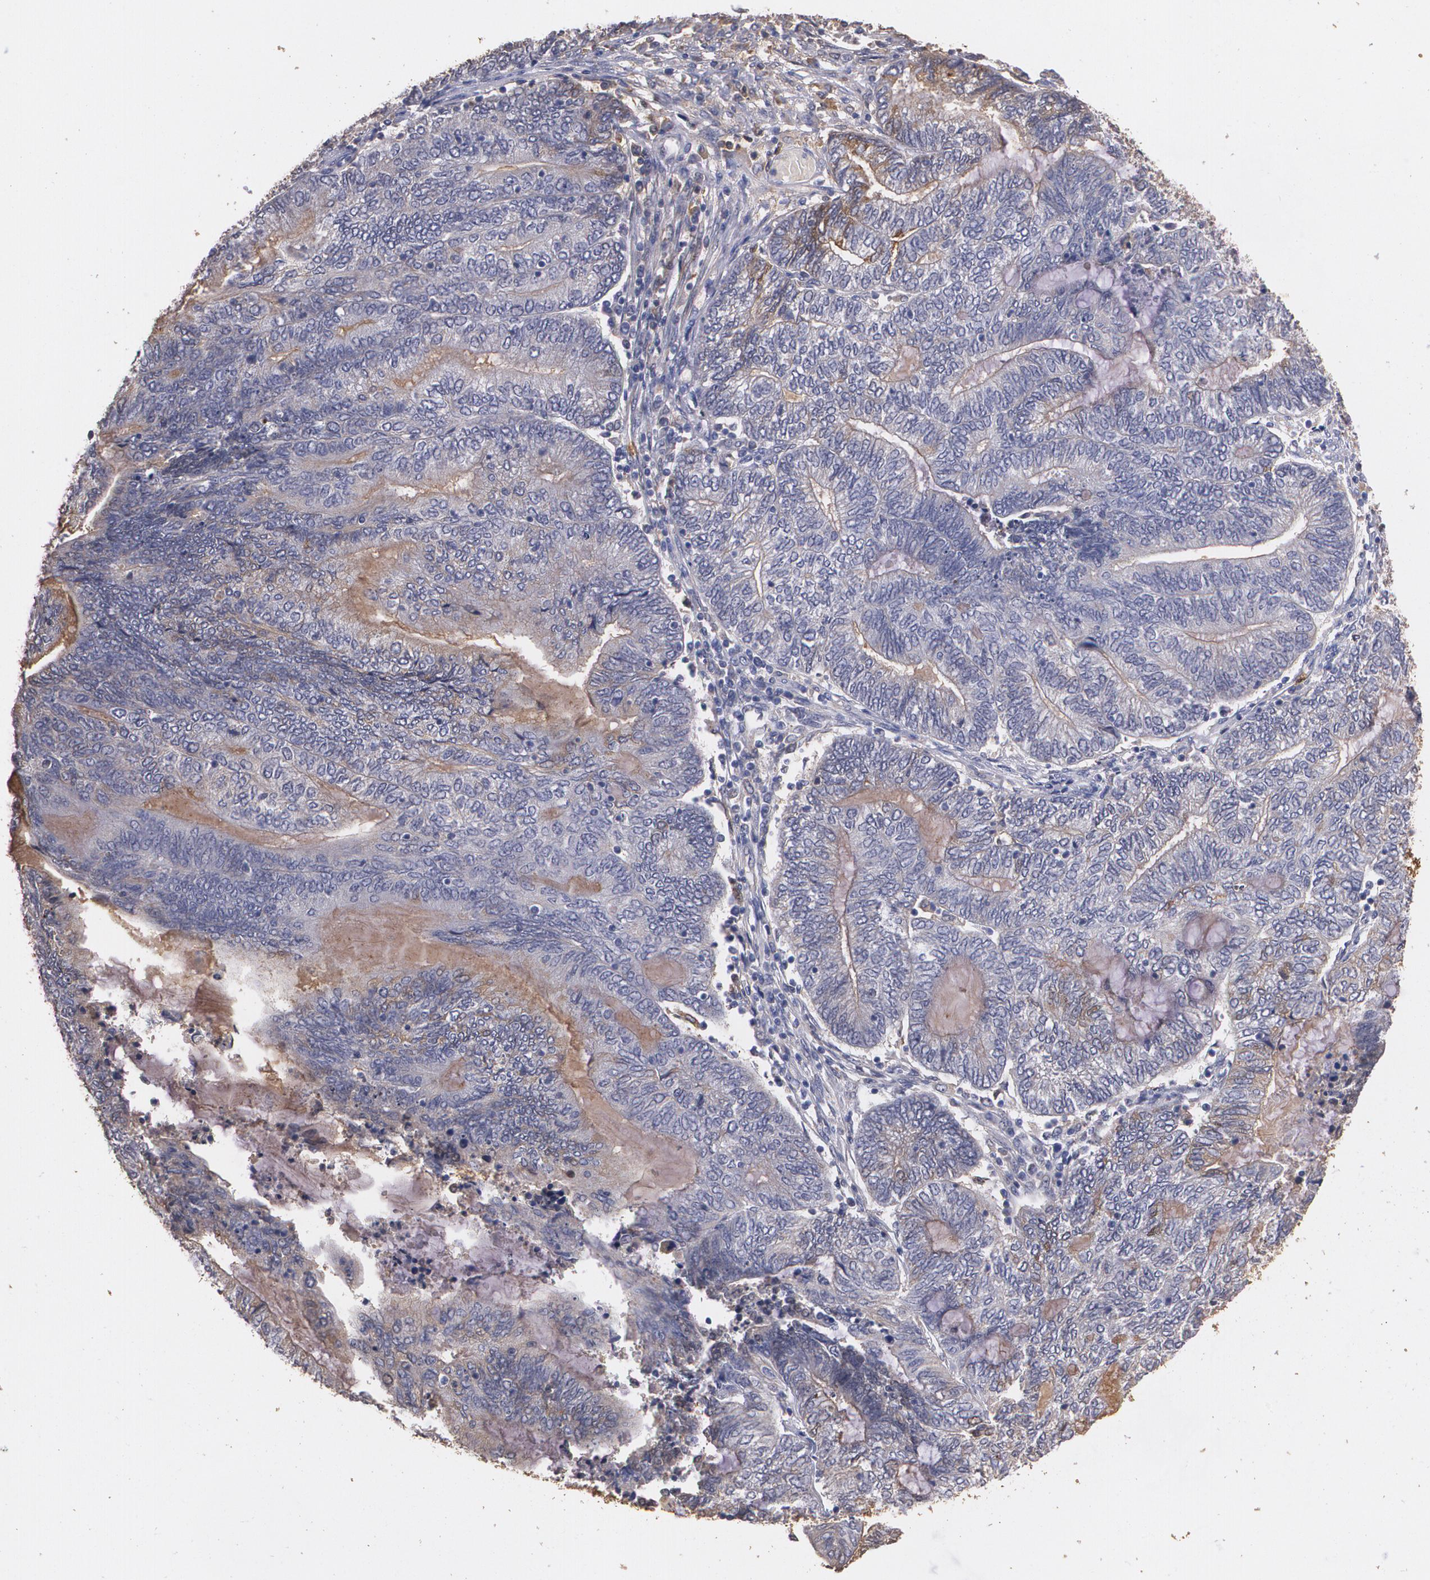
{"staining": {"intensity": "moderate", "quantity": "25%-75%", "location": "cytoplasmic/membranous"}, "tissue": "endometrial cancer", "cell_type": "Tumor cells", "image_type": "cancer", "snomed": [{"axis": "morphology", "description": "Adenocarcinoma, NOS"}, {"axis": "topography", "description": "Uterus"}, {"axis": "topography", "description": "Endometrium"}], "caption": "Immunohistochemistry (IHC) (DAB (3,3'-diaminobenzidine)) staining of human adenocarcinoma (endometrial) displays moderate cytoplasmic/membranous protein expression in about 25%-75% of tumor cells. (brown staining indicates protein expression, while blue staining denotes nuclei).", "gene": "PTS", "patient": {"sex": "female", "age": 70}}